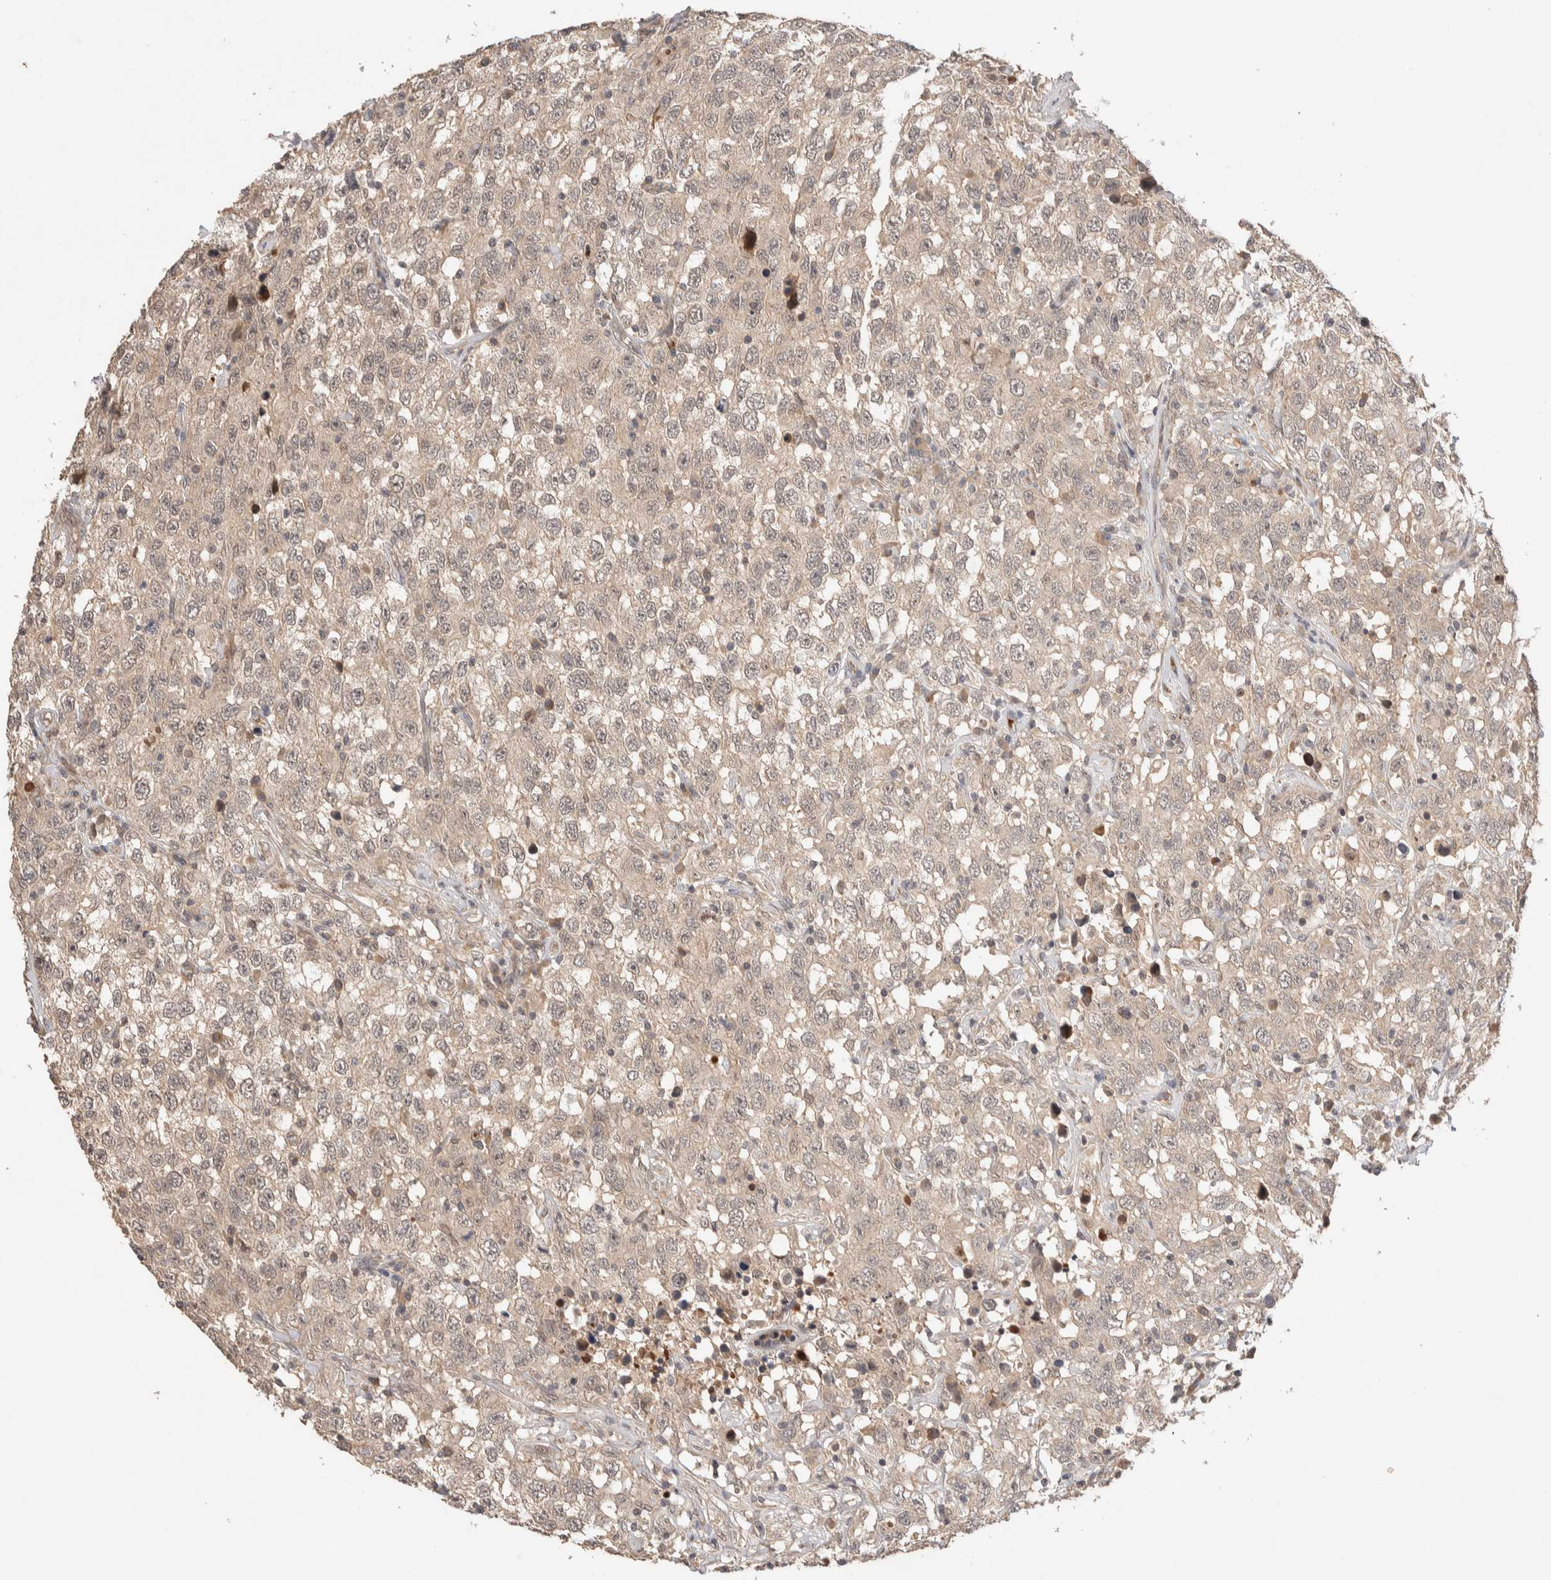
{"staining": {"intensity": "weak", "quantity": "<25%", "location": "cytoplasmic/membranous"}, "tissue": "testis cancer", "cell_type": "Tumor cells", "image_type": "cancer", "snomed": [{"axis": "morphology", "description": "Seminoma, NOS"}, {"axis": "topography", "description": "Testis"}], "caption": "This is a image of IHC staining of testis seminoma, which shows no staining in tumor cells.", "gene": "CASK", "patient": {"sex": "male", "age": 41}}